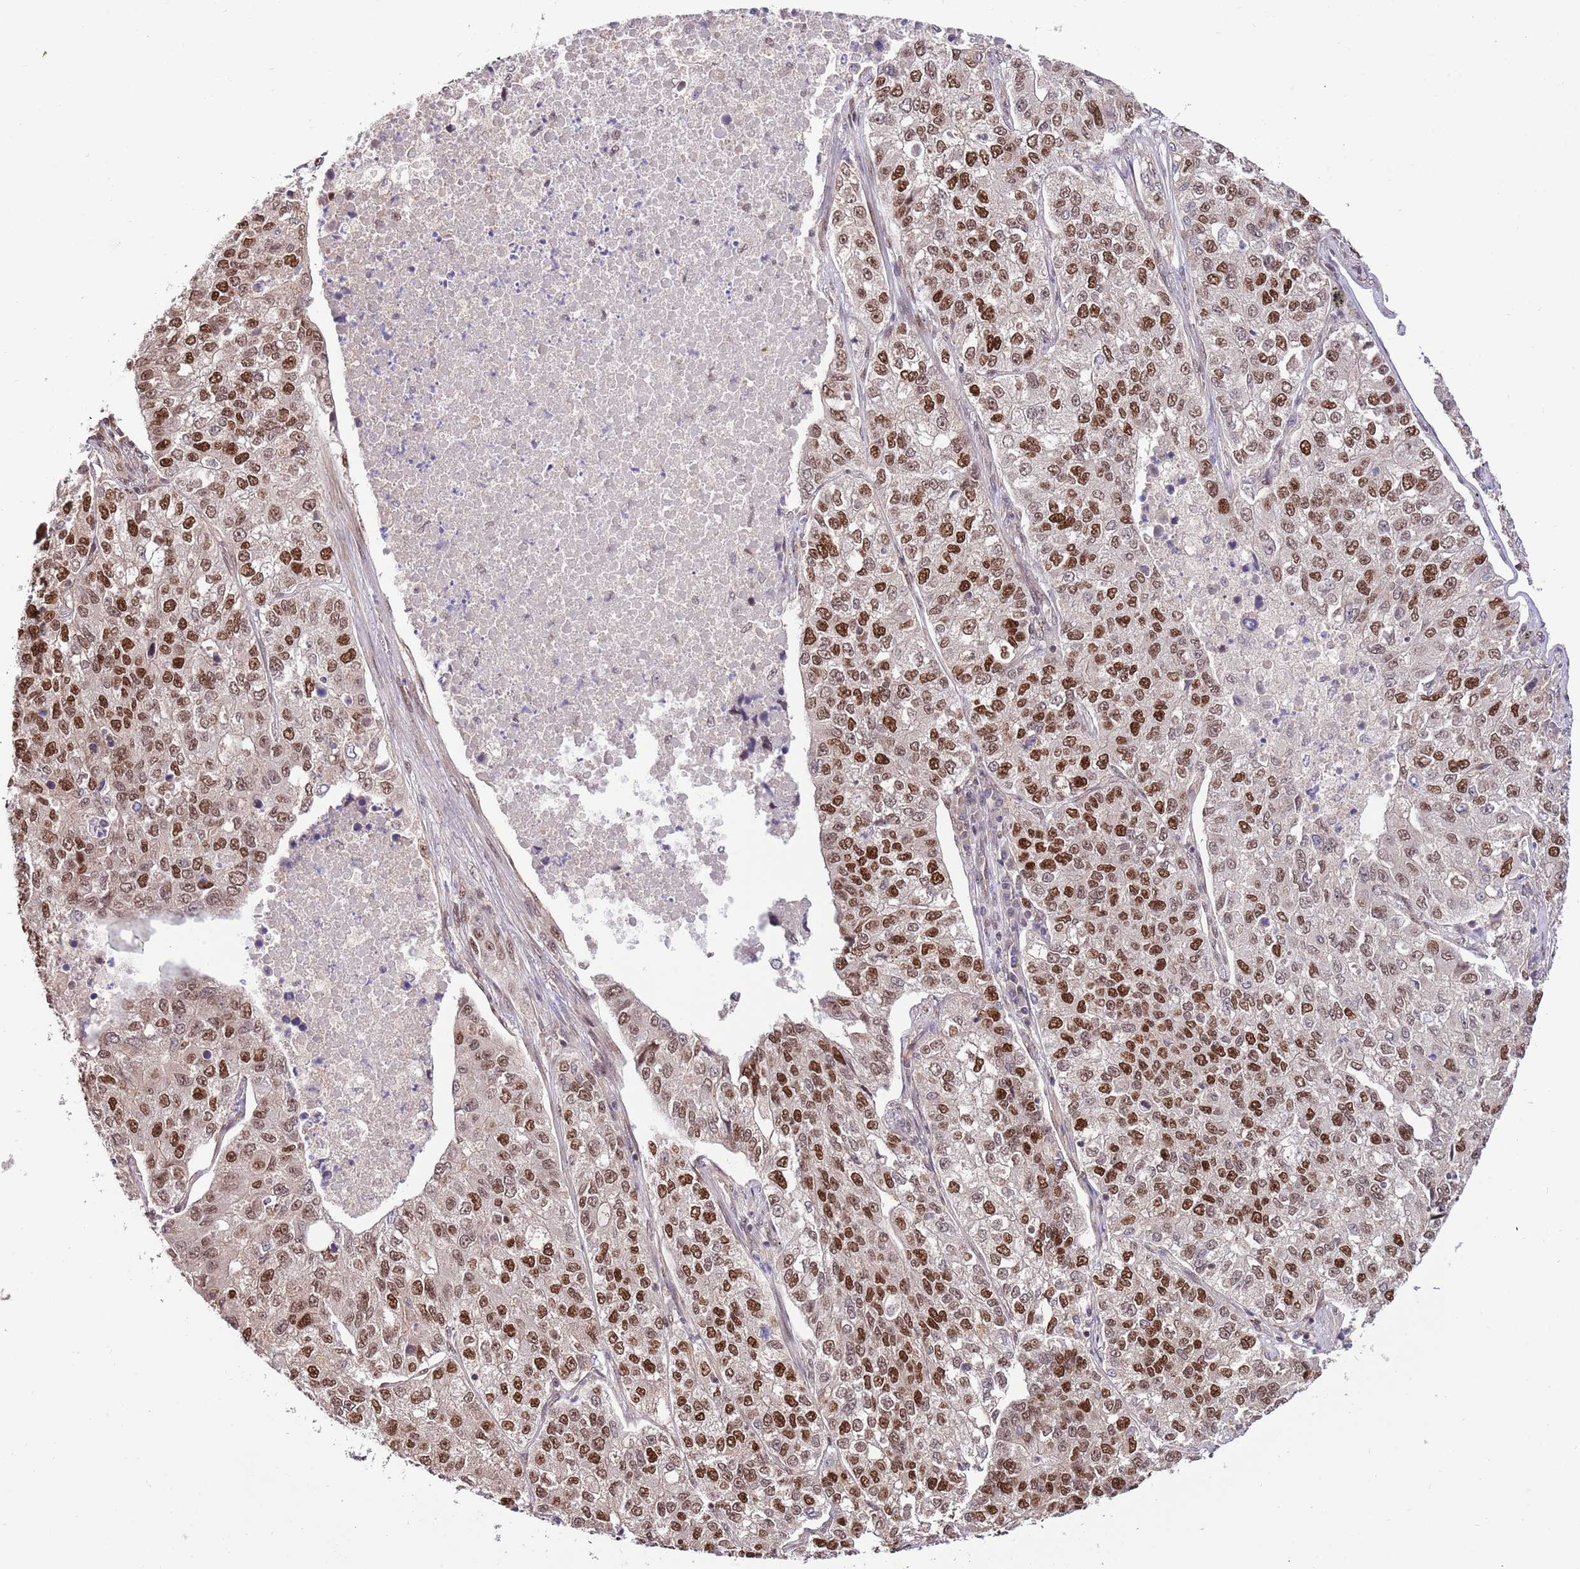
{"staining": {"intensity": "strong", "quantity": "25%-75%", "location": "nuclear"}, "tissue": "lung cancer", "cell_type": "Tumor cells", "image_type": "cancer", "snomed": [{"axis": "morphology", "description": "Adenocarcinoma, NOS"}, {"axis": "topography", "description": "Lung"}], "caption": "This photomicrograph shows IHC staining of human lung cancer (adenocarcinoma), with high strong nuclear positivity in about 25%-75% of tumor cells.", "gene": "RIF1", "patient": {"sex": "male", "age": 49}}